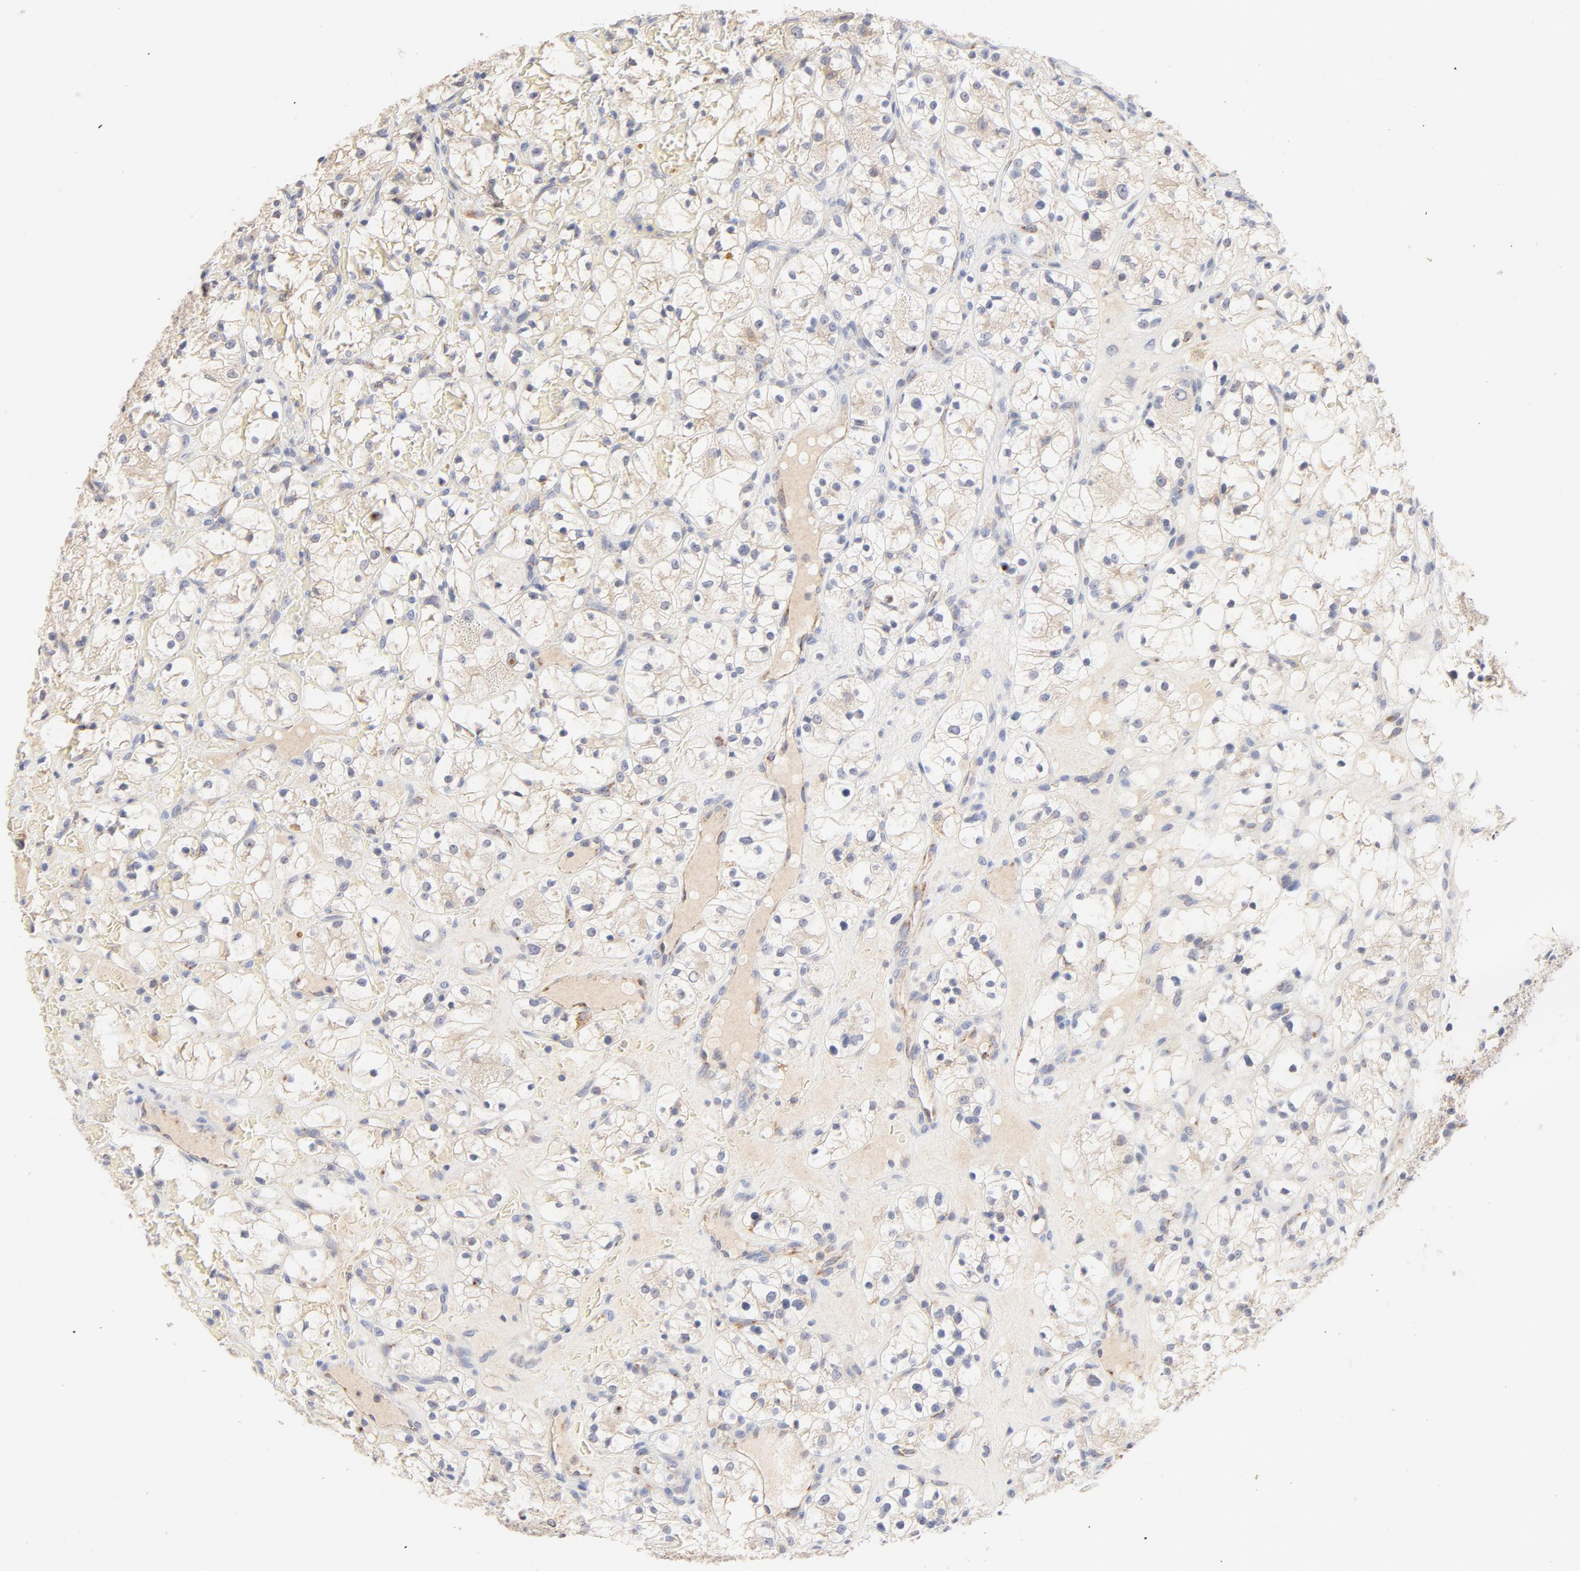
{"staining": {"intensity": "negative", "quantity": "none", "location": "none"}, "tissue": "renal cancer", "cell_type": "Tumor cells", "image_type": "cancer", "snomed": [{"axis": "morphology", "description": "Adenocarcinoma, NOS"}, {"axis": "topography", "description": "Kidney"}], "caption": "A high-resolution image shows immunohistochemistry (IHC) staining of renal cancer (adenocarcinoma), which reveals no significant positivity in tumor cells.", "gene": "MTERF2", "patient": {"sex": "female", "age": 60}}